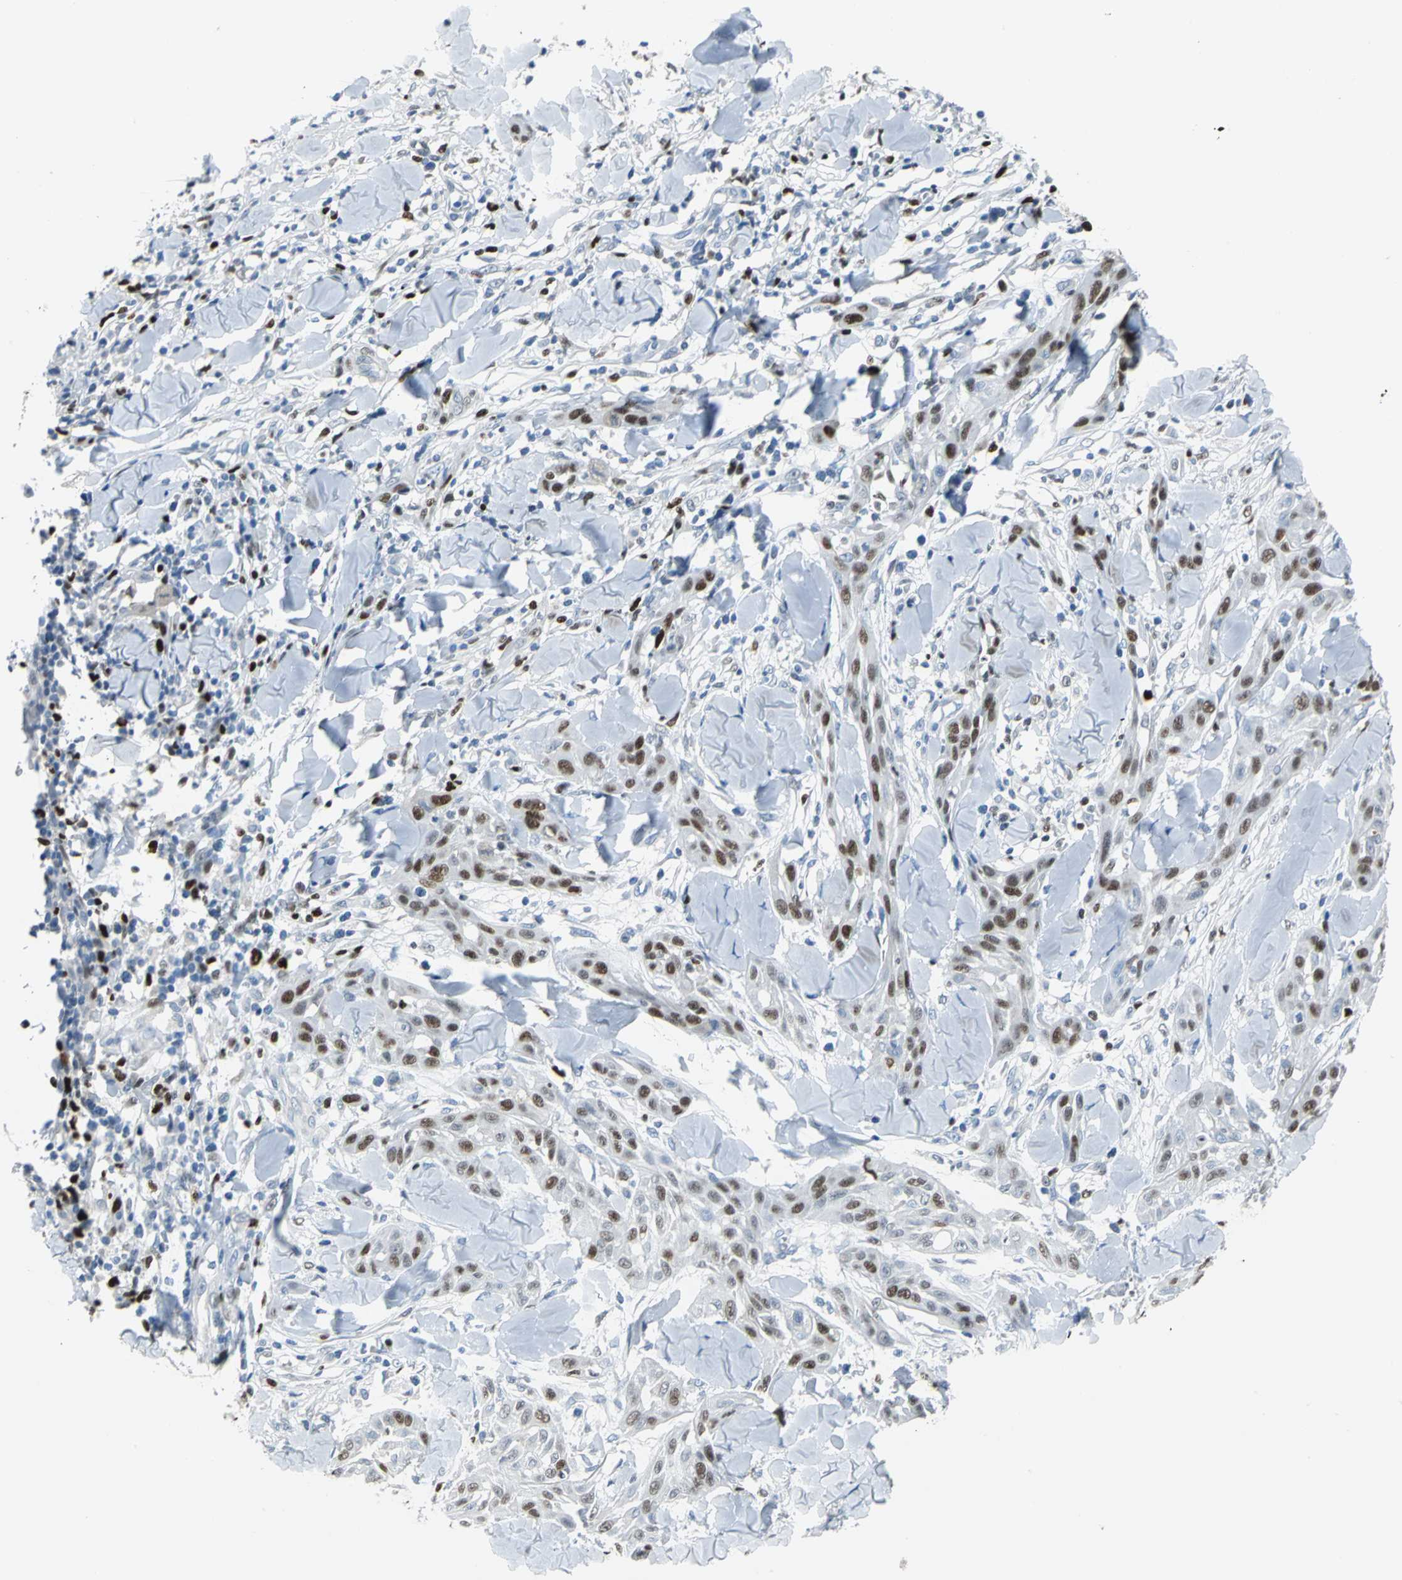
{"staining": {"intensity": "strong", "quantity": ">75%", "location": "nuclear"}, "tissue": "skin cancer", "cell_type": "Tumor cells", "image_type": "cancer", "snomed": [{"axis": "morphology", "description": "Squamous cell carcinoma, NOS"}, {"axis": "topography", "description": "Skin"}], "caption": "Immunohistochemistry (IHC) staining of skin cancer (squamous cell carcinoma), which reveals high levels of strong nuclear staining in about >75% of tumor cells indicating strong nuclear protein staining. The staining was performed using DAB (3,3'-diaminobenzidine) (brown) for protein detection and nuclei were counterstained in hematoxylin (blue).", "gene": "MCM4", "patient": {"sex": "male", "age": 24}}